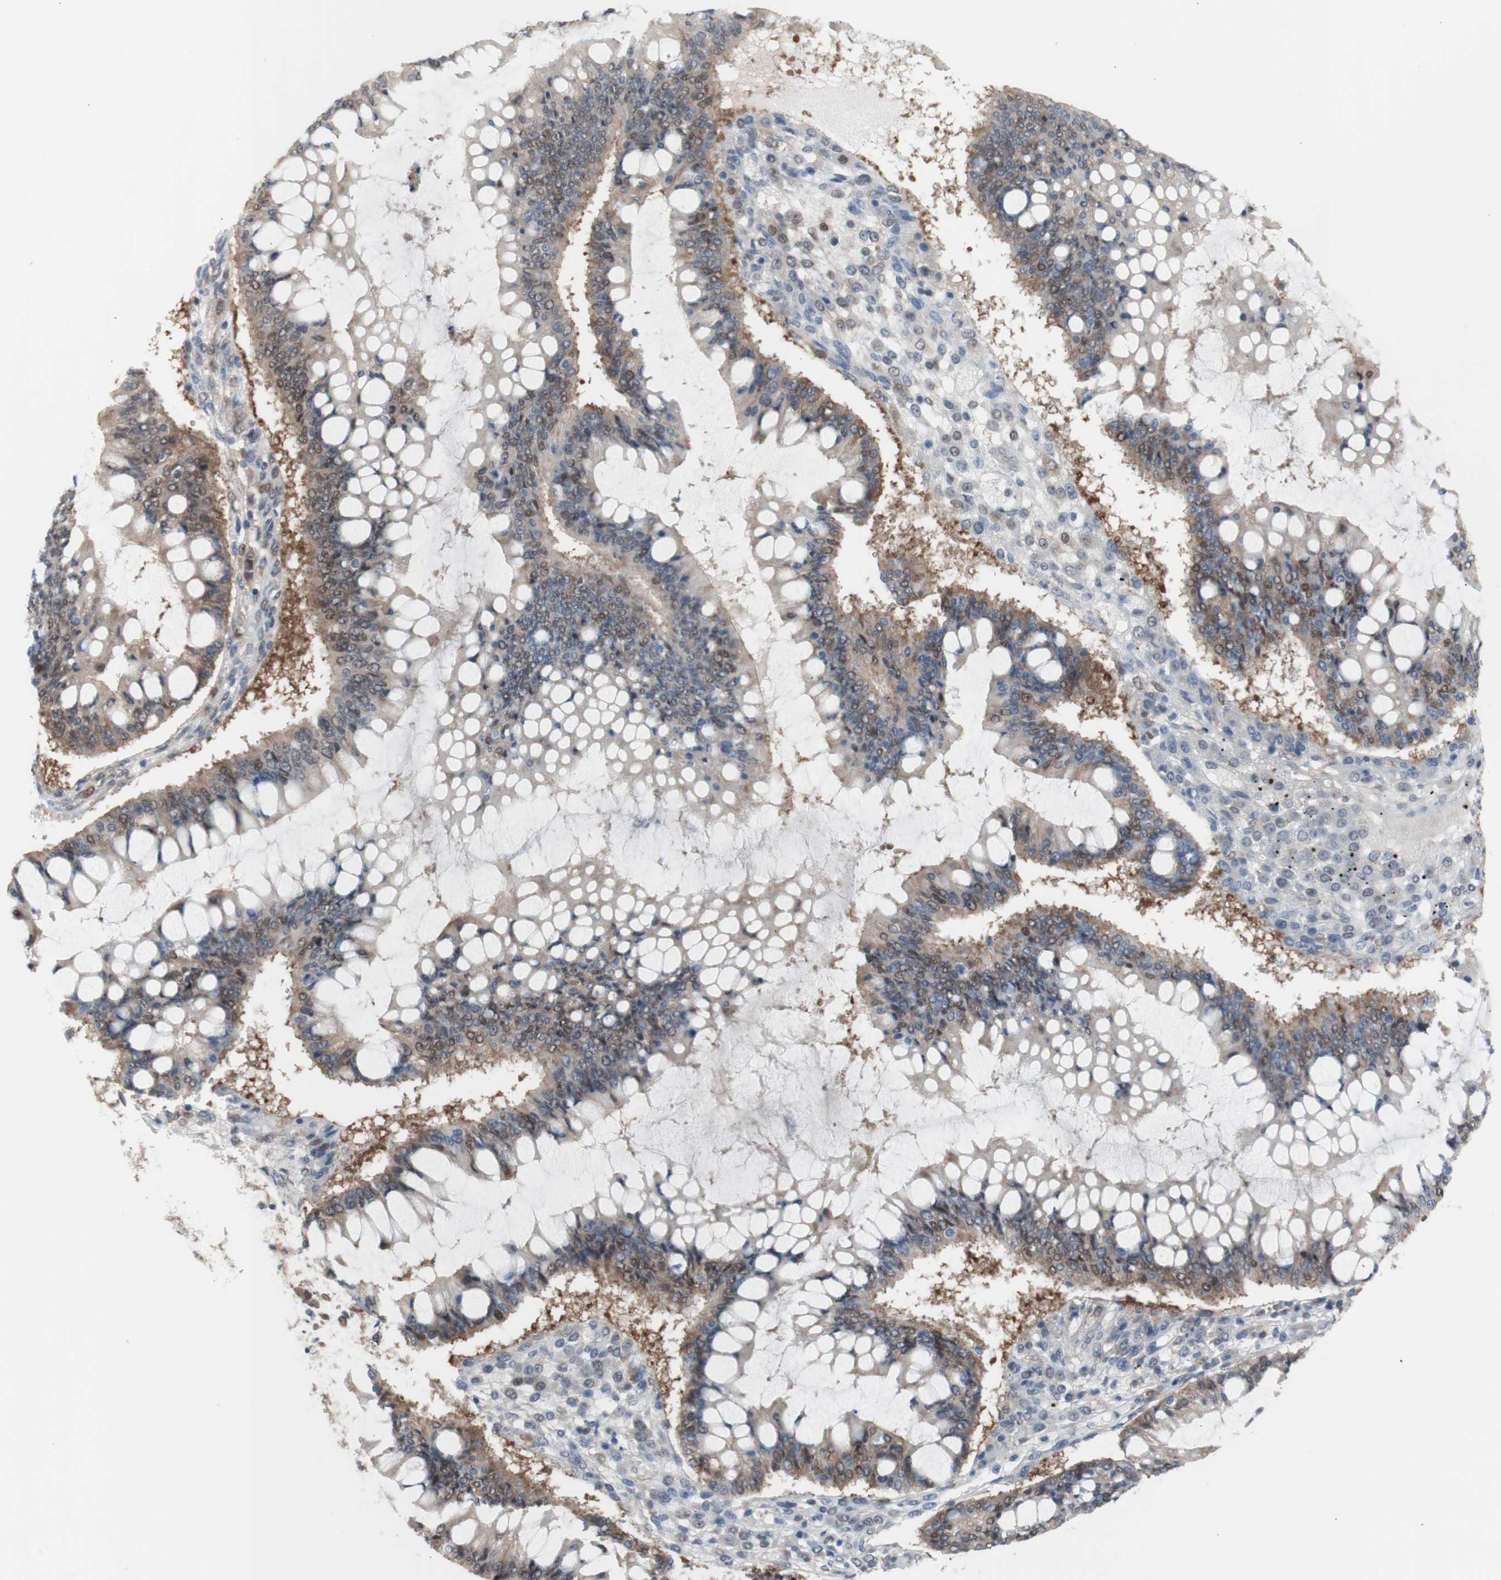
{"staining": {"intensity": "weak", "quantity": ">75%", "location": "cytoplasmic/membranous"}, "tissue": "ovarian cancer", "cell_type": "Tumor cells", "image_type": "cancer", "snomed": [{"axis": "morphology", "description": "Cystadenocarcinoma, mucinous, NOS"}, {"axis": "topography", "description": "Ovary"}], "caption": "Tumor cells reveal low levels of weak cytoplasmic/membranous expression in about >75% of cells in human ovarian cancer (mucinous cystadenocarcinoma).", "gene": "PRMT5", "patient": {"sex": "female", "age": 73}}